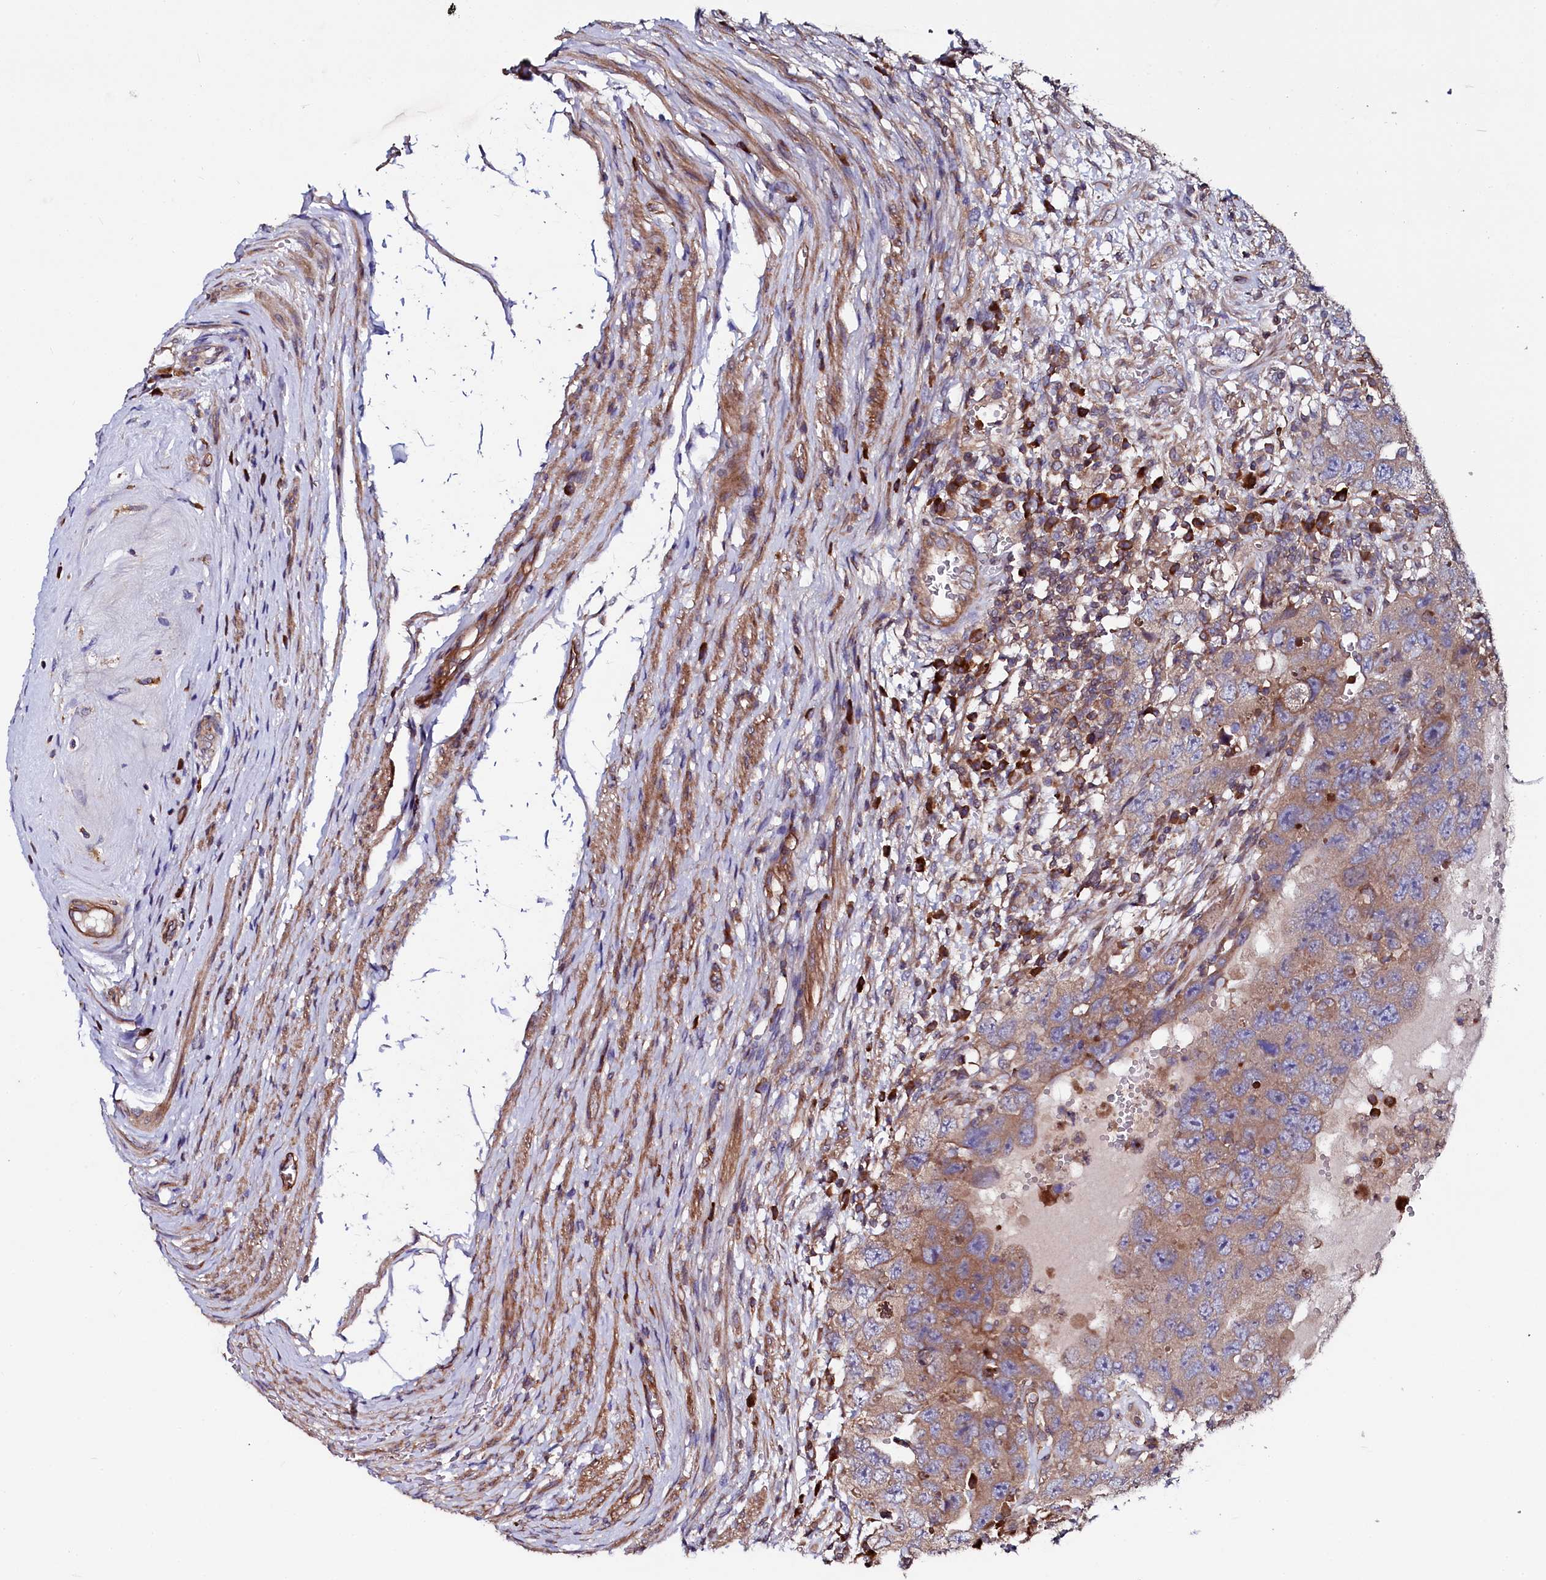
{"staining": {"intensity": "moderate", "quantity": "<25%", "location": "cytoplasmic/membranous"}, "tissue": "testis cancer", "cell_type": "Tumor cells", "image_type": "cancer", "snomed": [{"axis": "morphology", "description": "Carcinoma, Embryonal, NOS"}, {"axis": "topography", "description": "Testis"}], "caption": "Brown immunohistochemical staining in human testis cancer (embryonal carcinoma) reveals moderate cytoplasmic/membranous expression in approximately <25% of tumor cells. The staining was performed using DAB, with brown indicating positive protein expression. Nuclei are stained blue with hematoxylin.", "gene": "USPL1", "patient": {"sex": "male", "age": 26}}